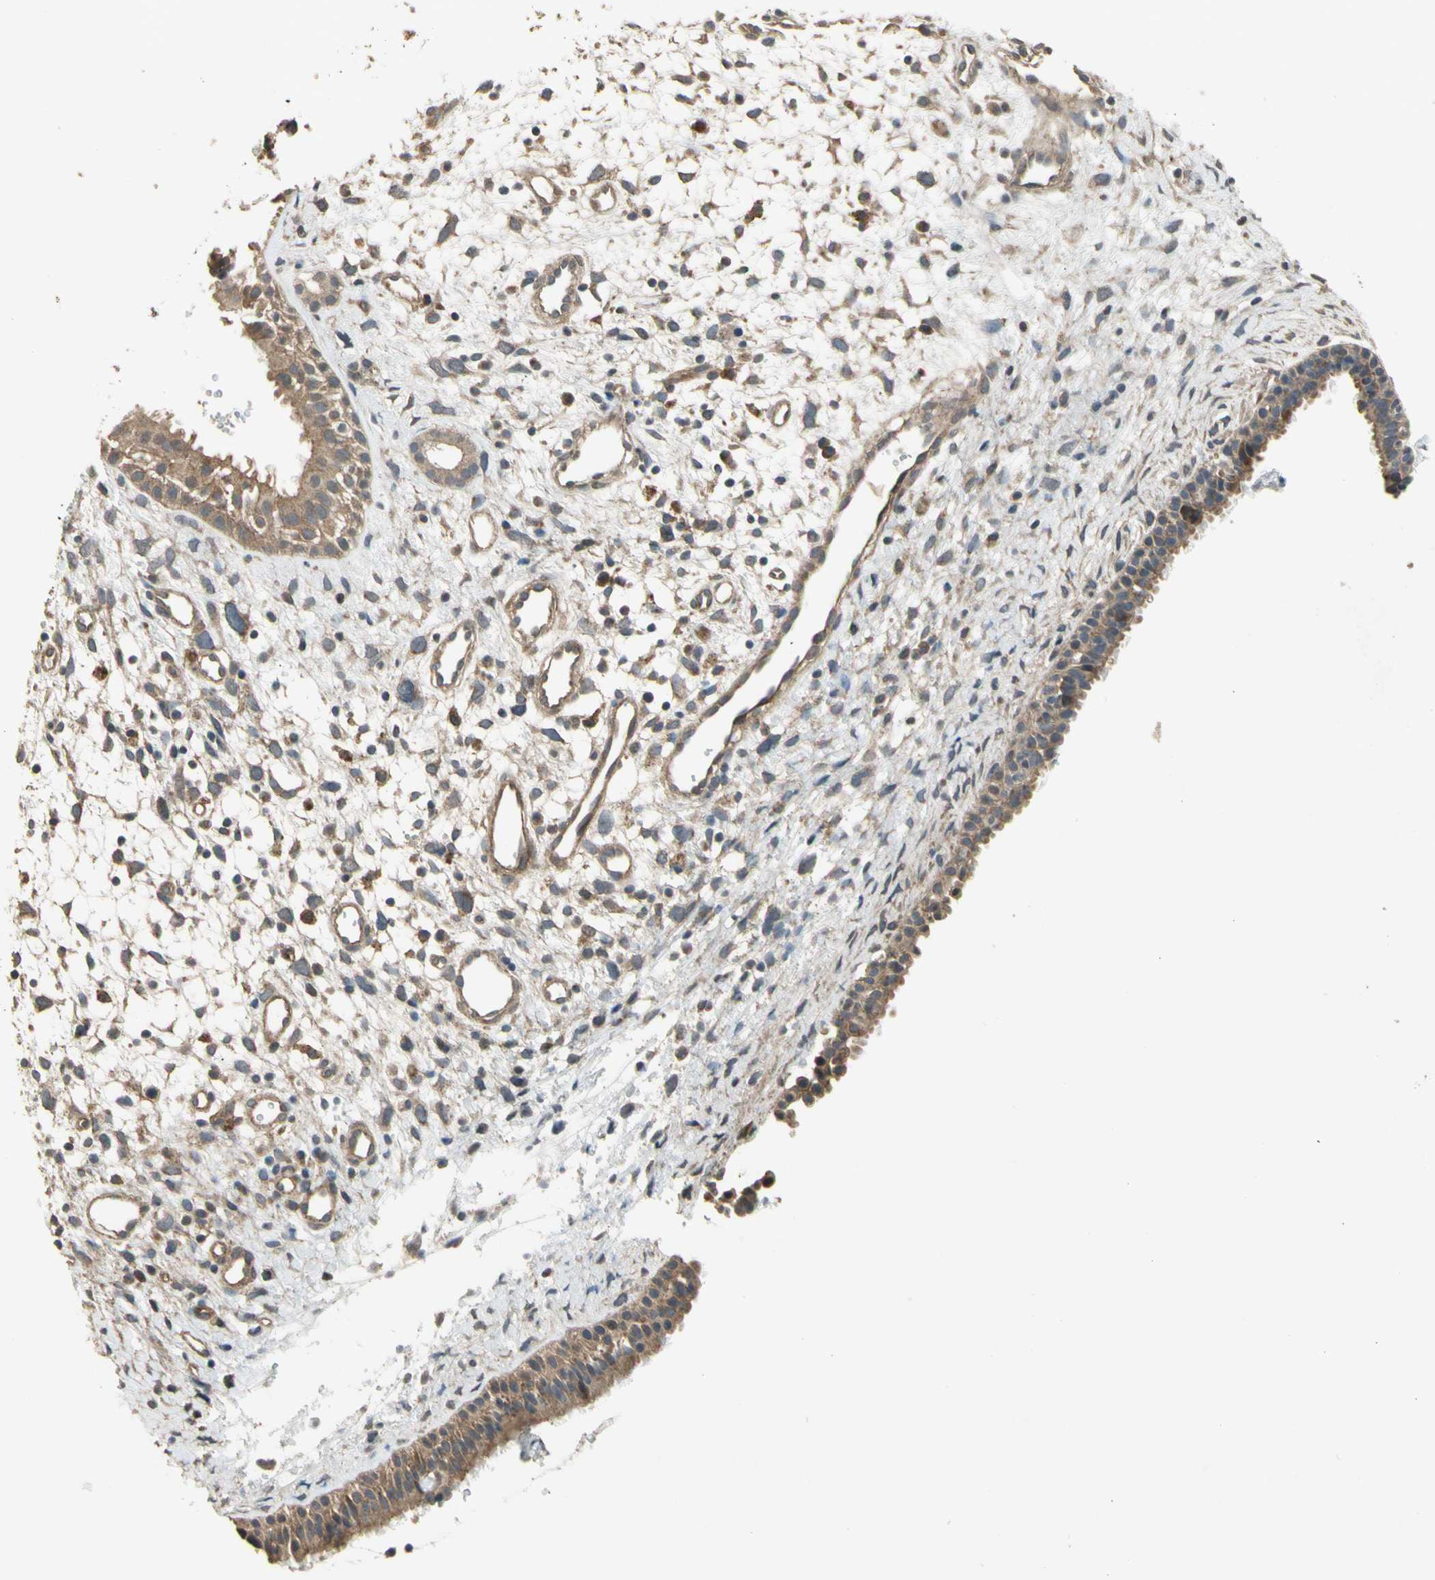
{"staining": {"intensity": "moderate", "quantity": ">75%", "location": "cytoplasmic/membranous"}, "tissue": "nasopharynx", "cell_type": "Respiratory epithelial cells", "image_type": "normal", "snomed": [{"axis": "morphology", "description": "Normal tissue, NOS"}, {"axis": "topography", "description": "Nasopharynx"}], "caption": "Human nasopharynx stained for a protein (brown) demonstrates moderate cytoplasmic/membranous positive positivity in about >75% of respiratory epithelial cells.", "gene": "EFNB2", "patient": {"sex": "male", "age": 22}}